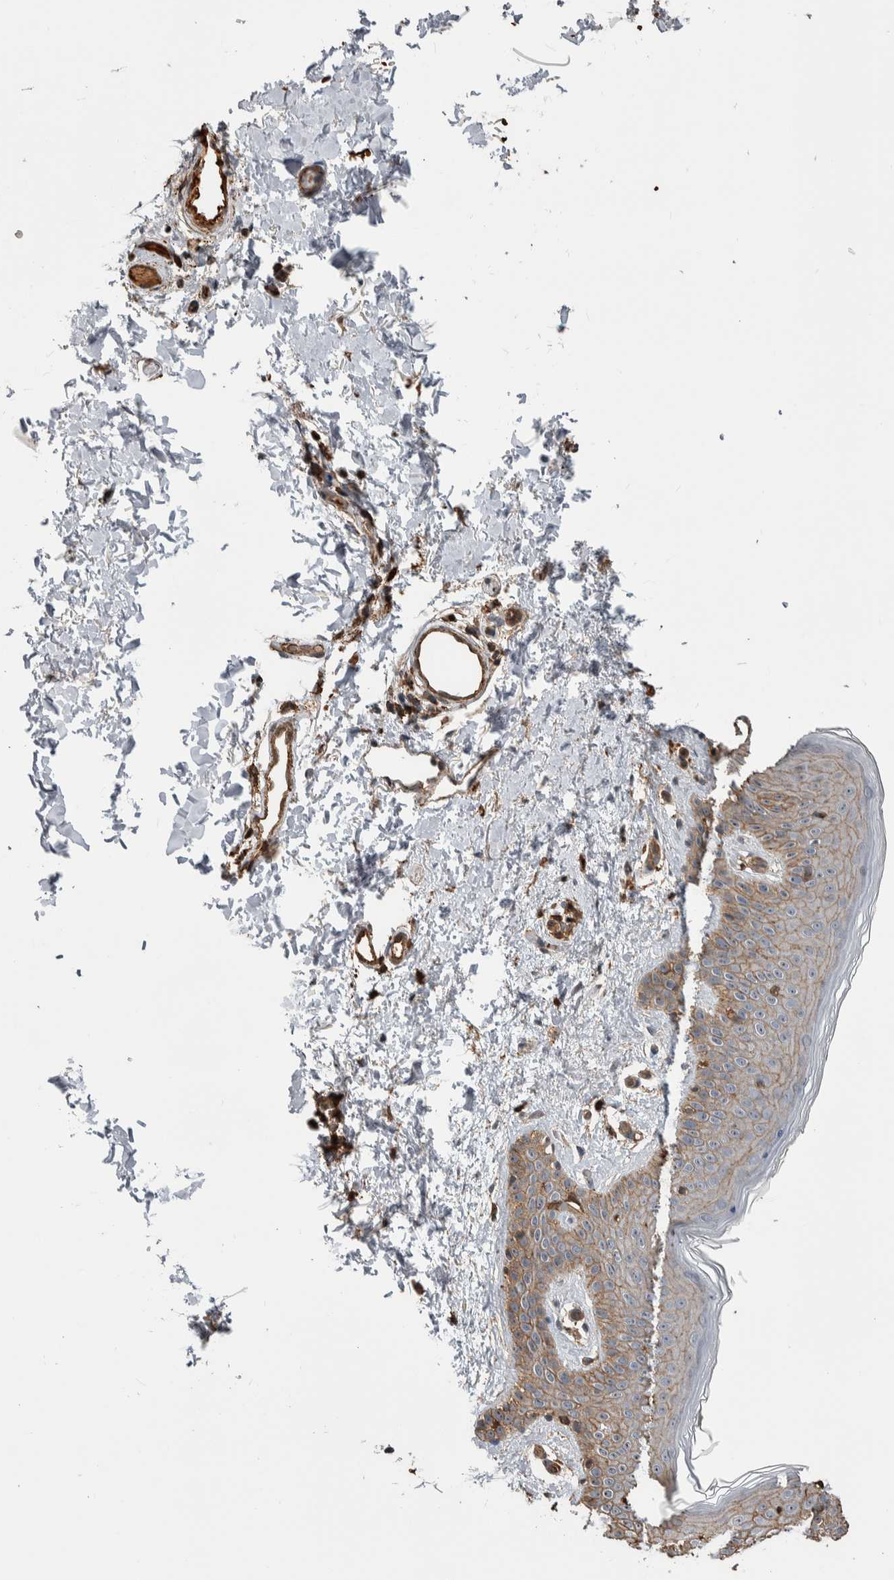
{"staining": {"intensity": "moderate", "quantity": "25%-75%", "location": "cytoplasmic/membranous"}, "tissue": "skin", "cell_type": "Fibroblasts", "image_type": "normal", "snomed": [{"axis": "morphology", "description": "Normal tissue, NOS"}, {"axis": "topography", "description": "Skin"}], "caption": "IHC micrograph of benign skin: skin stained using IHC reveals medium levels of moderate protein expression localized specifically in the cytoplasmic/membranous of fibroblasts, appearing as a cytoplasmic/membranous brown color.", "gene": "ENPP2", "patient": {"sex": "male", "age": 40}}